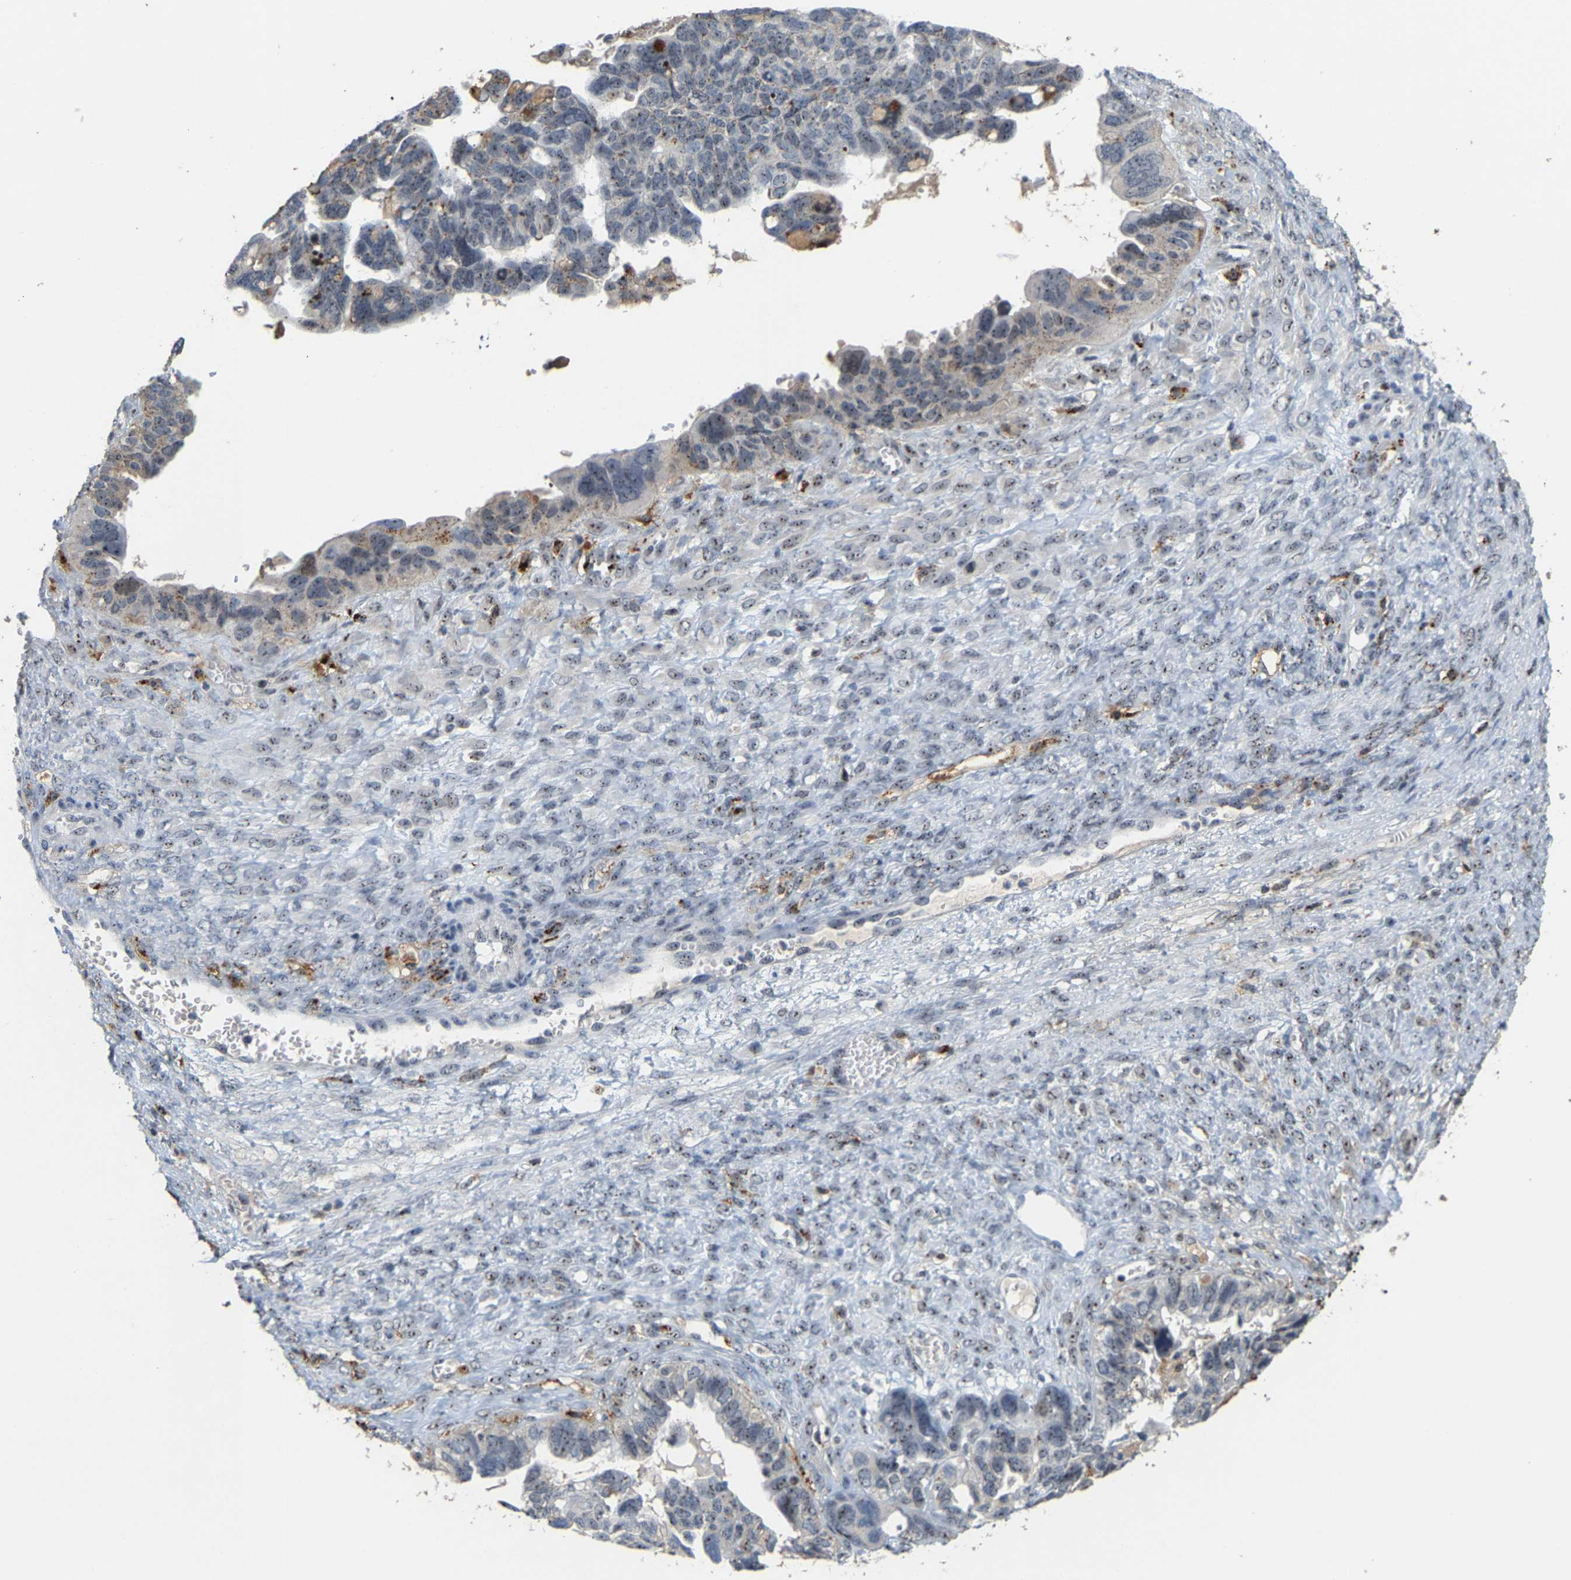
{"staining": {"intensity": "weak", "quantity": "<25%", "location": "cytoplasmic/membranous"}, "tissue": "ovarian cancer", "cell_type": "Tumor cells", "image_type": "cancer", "snomed": [{"axis": "morphology", "description": "Cystadenocarcinoma, serous, NOS"}, {"axis": "topography", "description": "Ovary"}], "caption": "A histopathology image of serous cystadenocarcinoma (ovarian) stained for a protein reveals no brown staining in tumor cells. (DAB immunohistochemistry, high magnification).", "gene": "NOP58", "patient": {"sex": "female", "age": 79}}